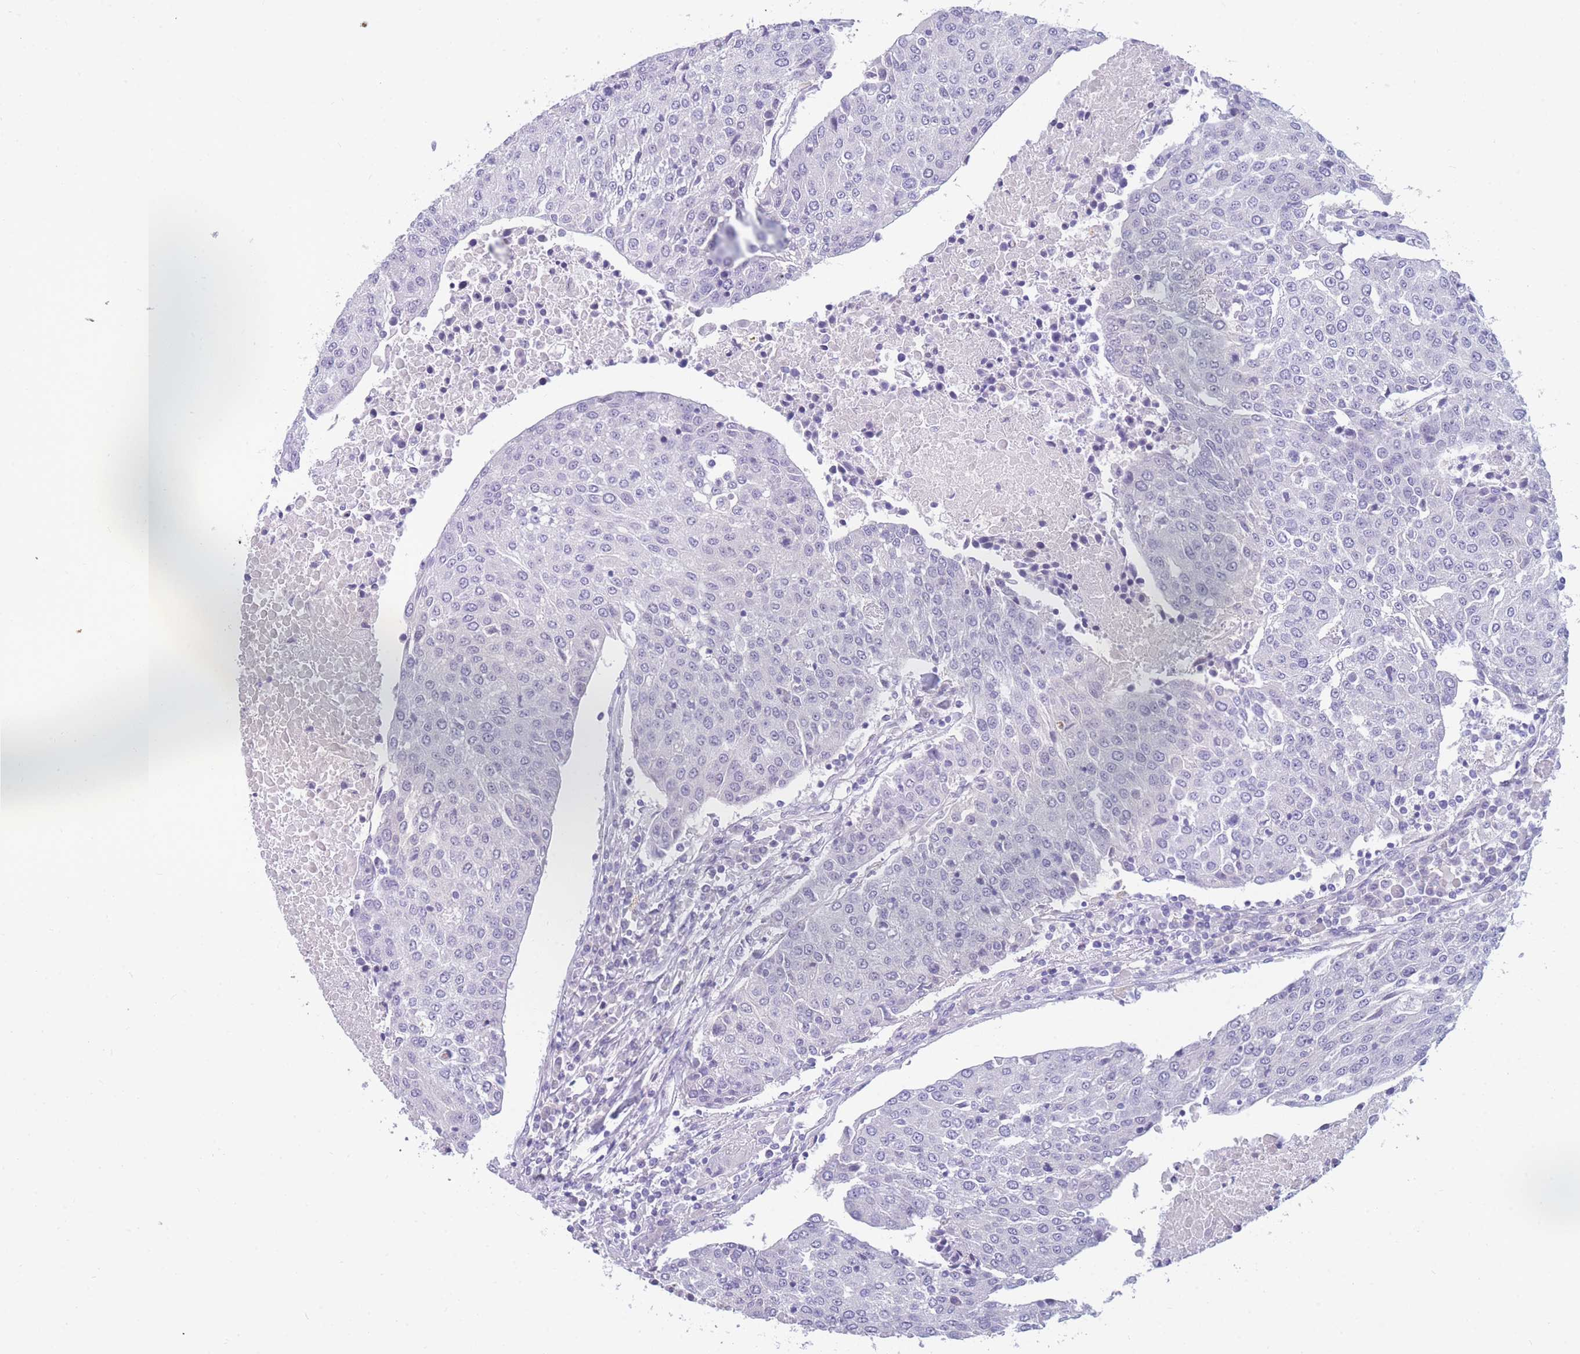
{"staining": {"intensity": "negative", "quantity": "none", "location": "none"}, "tissue": "urothelial cancer", "cell_type": "Tumor cells", "image_type": "cancer", "snomed": [{"axis": "morphology", "description": "Urothelial carcinoma, High grade"}, {"axis": "topography", "description": "Urinary bladder"}], "caption": "DAB (3,3'-diaminobenzidine) immunohistochemical staining of human high-grade urothelial carcinoma exhibits no significant staining in tumor cells.", "gene": "DDX49", "patient": {"sex": "female", "age": 85}}